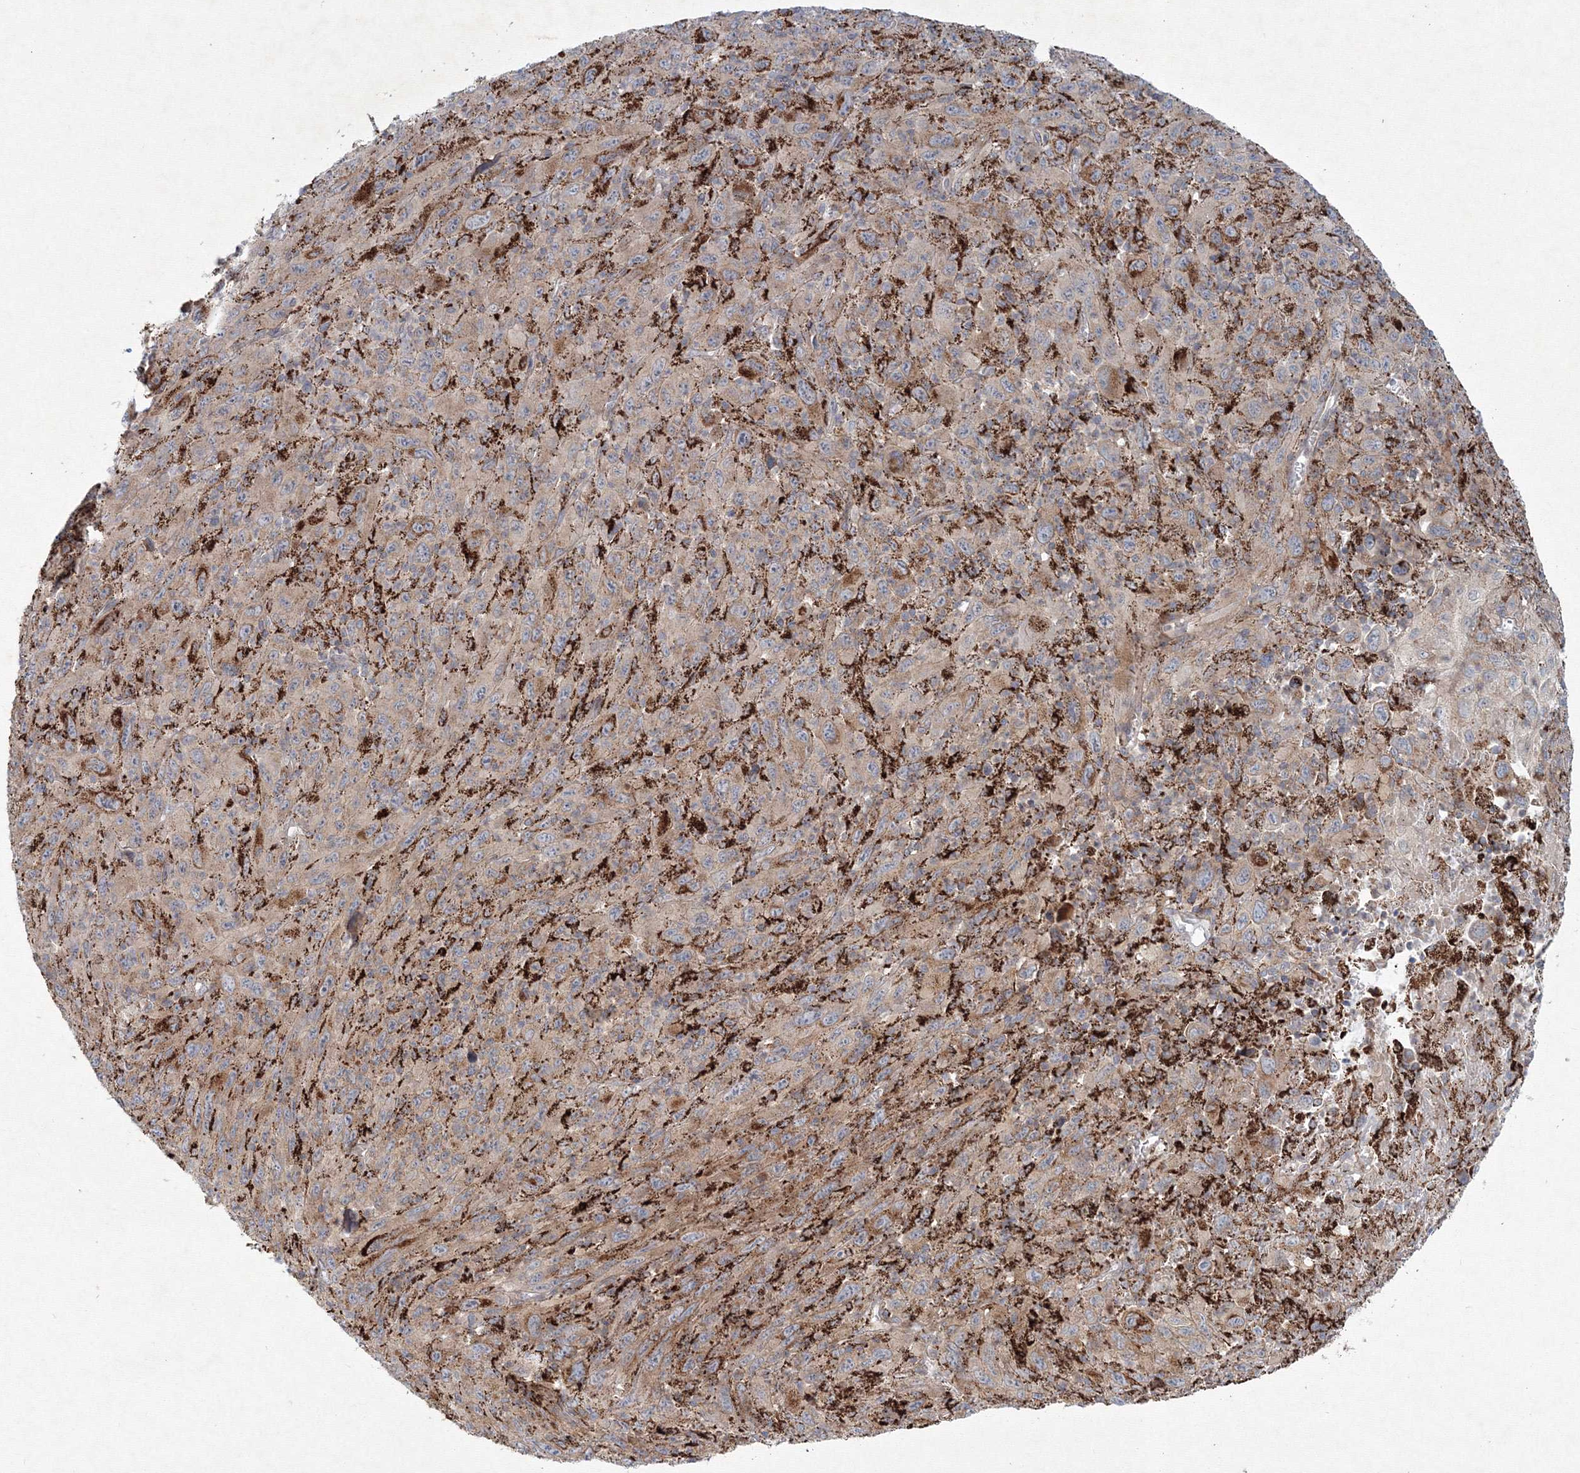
{"staining": {"intensity": "weak", "quantity": "25%-75%", "location": "cytoplasmic/membranous"}, "tissue": "melanoma", "cell_type": "Tumor cells", "image_type": "cancer", "snomed": [{"axis": "morphology", "description": "Malignant melanoma, Metastatic site"}, {"axis": "topography", "description": "Skin"}], "caption": "The immunohistochemical stain labels weak cytoplasmic/membranous expression in tumor cells of malignant melanoma (metastatic site) tissue.", "gene": "WDR49", "patient": {"sex": "female", "age": 56}}